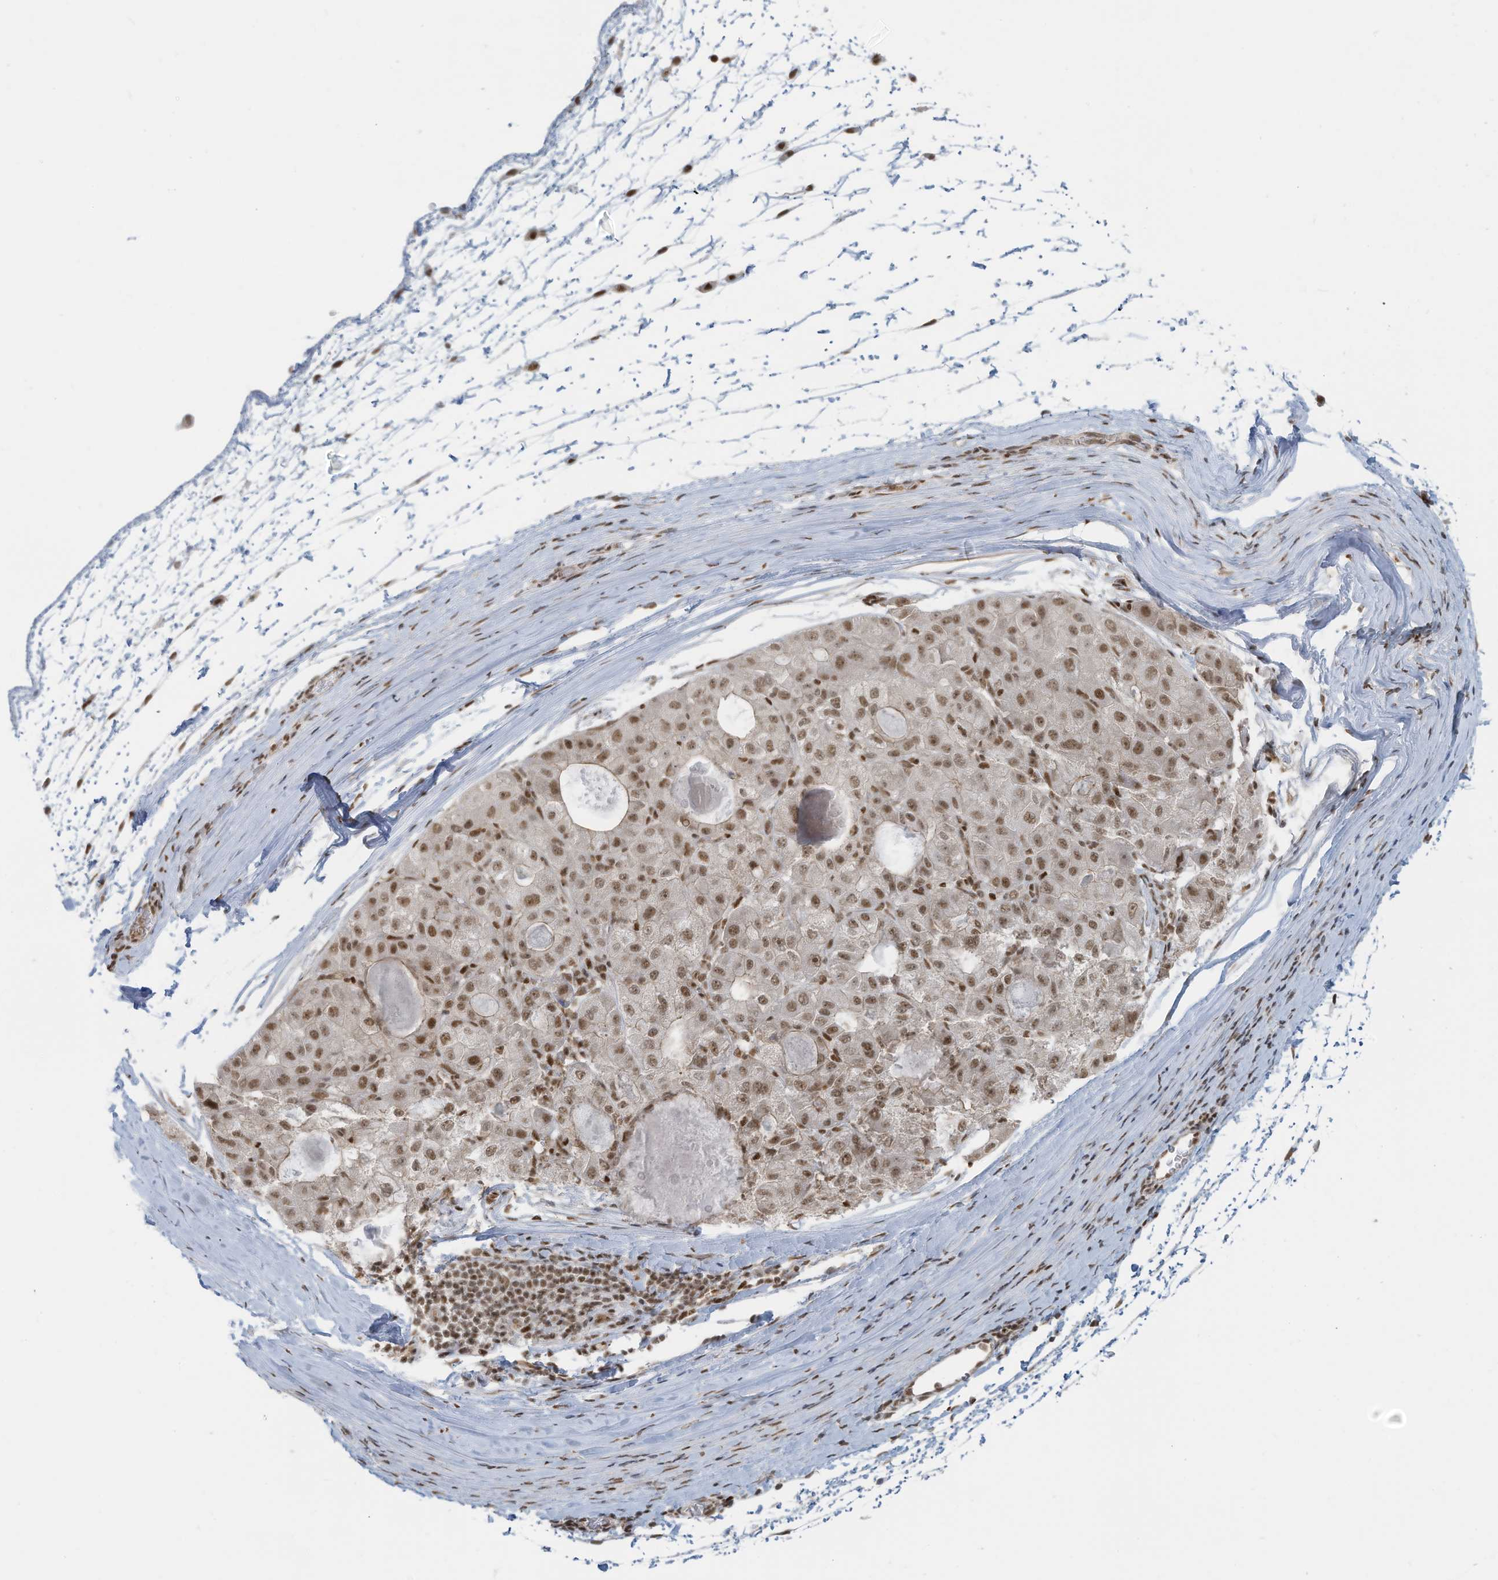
{"staining": {"intensity": "moderate", "quantity": ">75%", "location": "nuclear"}, "tissue": "liver cancer", "cell_type": "Tumor cells", "image_type": "cancer", "snomed": [{"axis": "morphology", "description": "Carcinoma, Hepatocellular, NOS"}, {"axis": "topography", "description": "Liver"}], "caption": "The immunohistochemical stain highlights moderate nuclear positivity in tumor cells of hepatocellular carcinoma (liver) tissue.", "gene": "DBR1", "patient": {"sex": "male", "age": 80}}